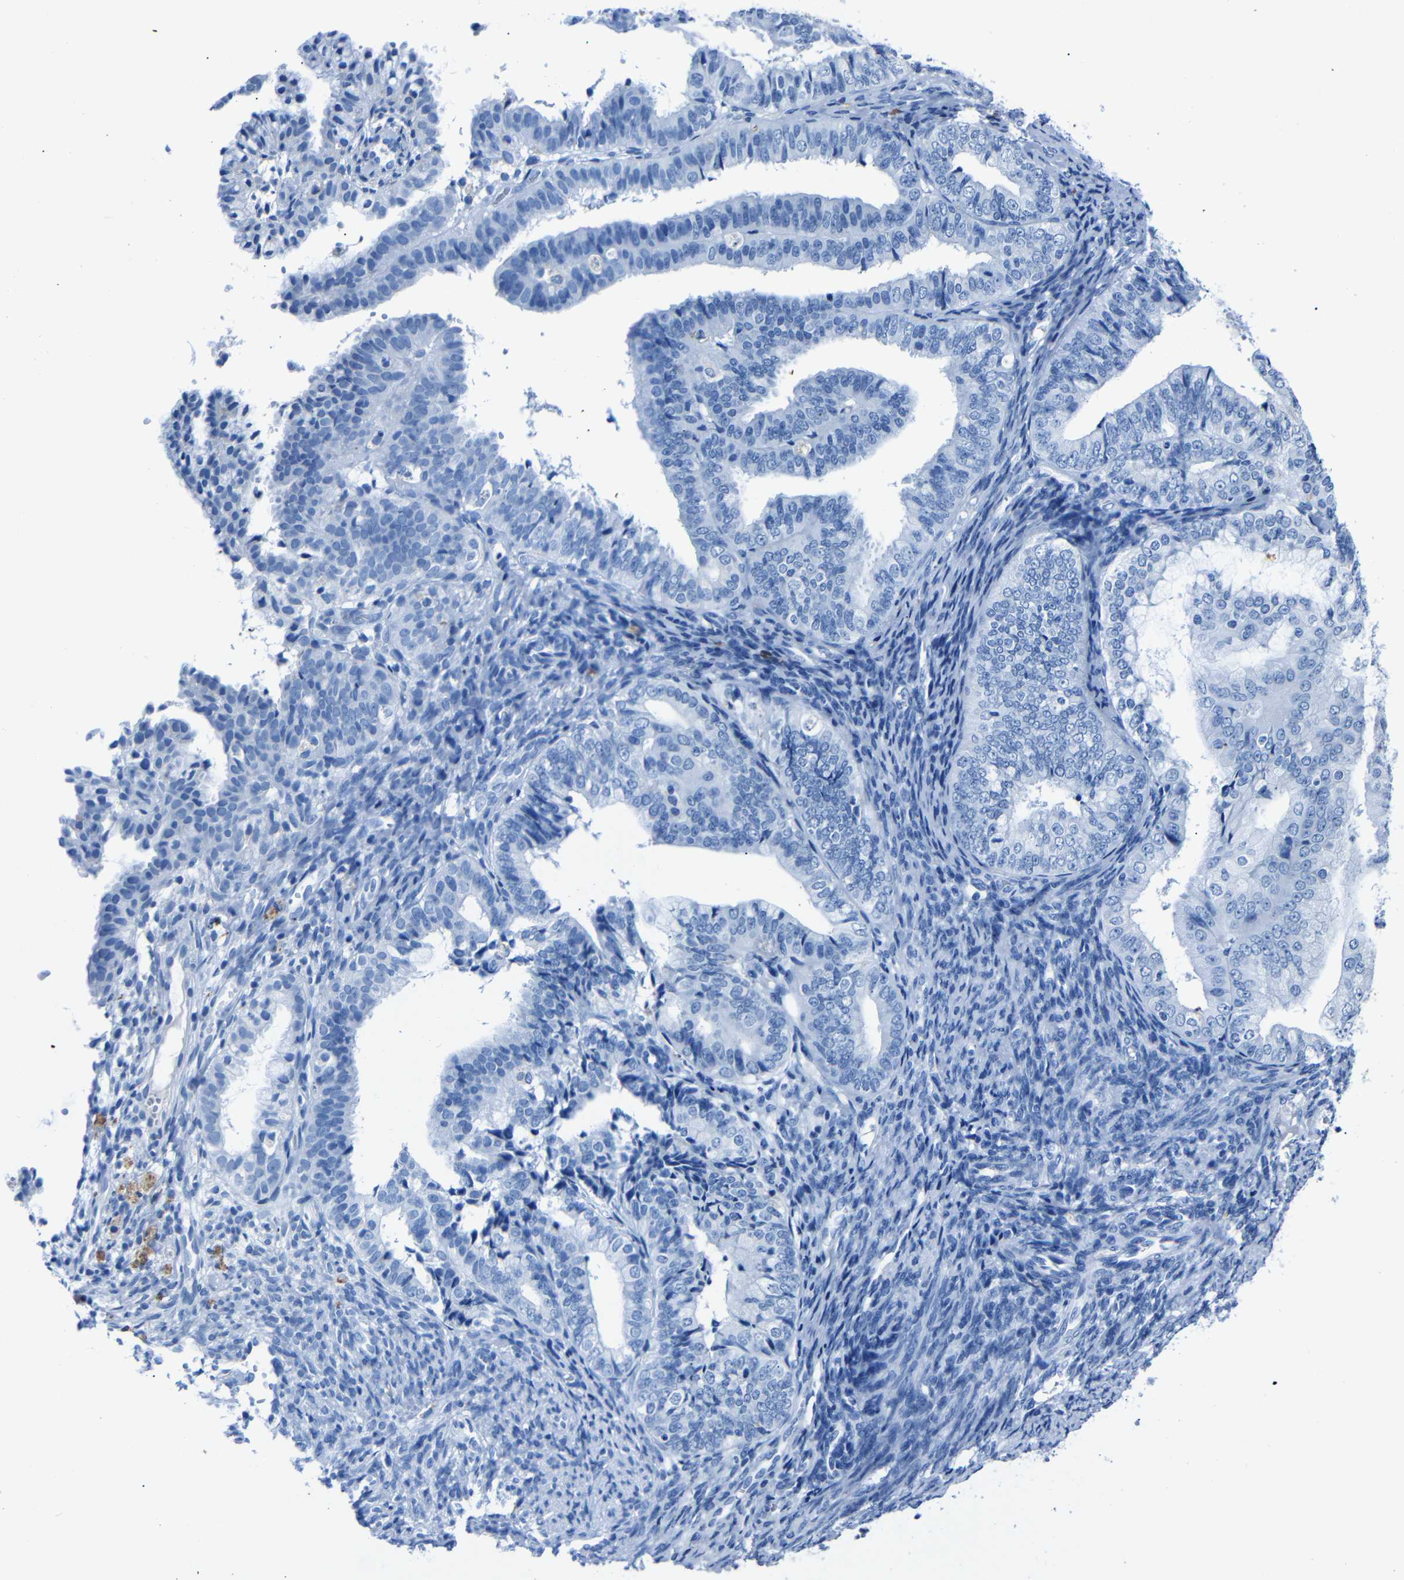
{"staining": {"intensity": "negative", "quantity": "none", "location": "none"}, "tissue": "endometrial cancer", "cell_type": "Tumor cells", "image_type": "cancer", "snomed": [{"axis": "morphology", "description": "Adenocarcinoma, NOS"}, {"axis": "topography", "description": "Endometrium"}], "caption": "DAB immunohistochemical staining of endometrial cancer shows no significant positivity in tumor cells.", "gene": "CLDN11", "patient": {"sex": "female", "age": 63}}